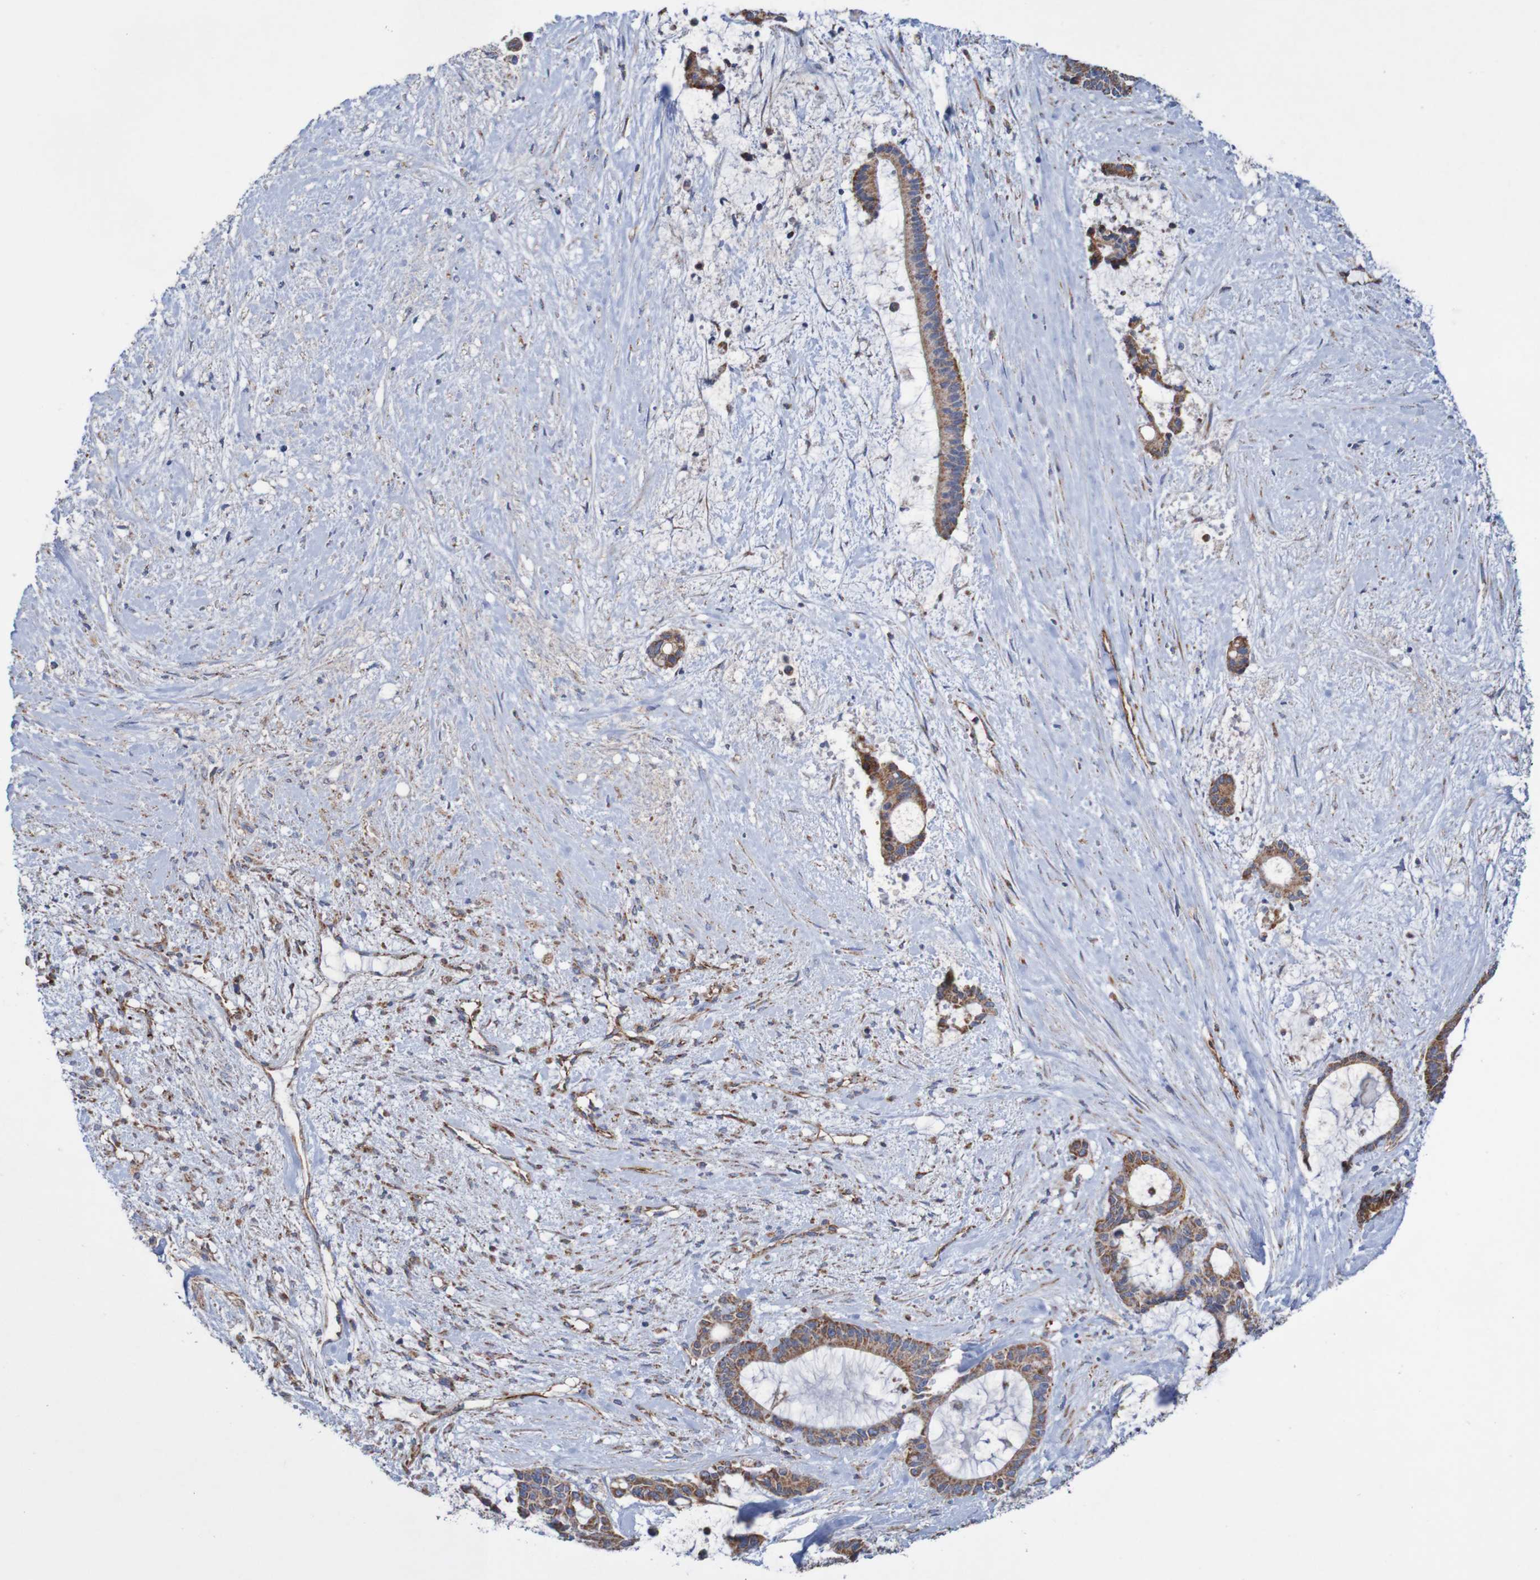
{"staining": {"intensity": "moderate", "quantity": ">75%", "location": "cytoplasmic/membranous"}, "tissue": "liver cancer", "cell_type": "Tumor cells", "image_type": "cancer", "snomed": [{"axis": "morphology", "description": "Normal tissue, NOS"}, {"axis": "morphology", "description": "Cholangiocarcinoma"}, {"axis": "topography", "description": "Liver"}, {"axis": "topography", "description": "Peripheral nerve tissue"}], "caption": "IHC staining of cholangiocarcinoma (liver), which exhibits medium levels of moderate cytoplasmic/membranous positivity in about >75% of tumor cells indicating moderate cytoplasmic/membranous protein expression. The staining was performed using DAB (brown) for protein detection and nuclei were counterstained in hematoxylin (blue).", "gene": "MMEL1", "patient": {"sex": "female", "age": 73}}